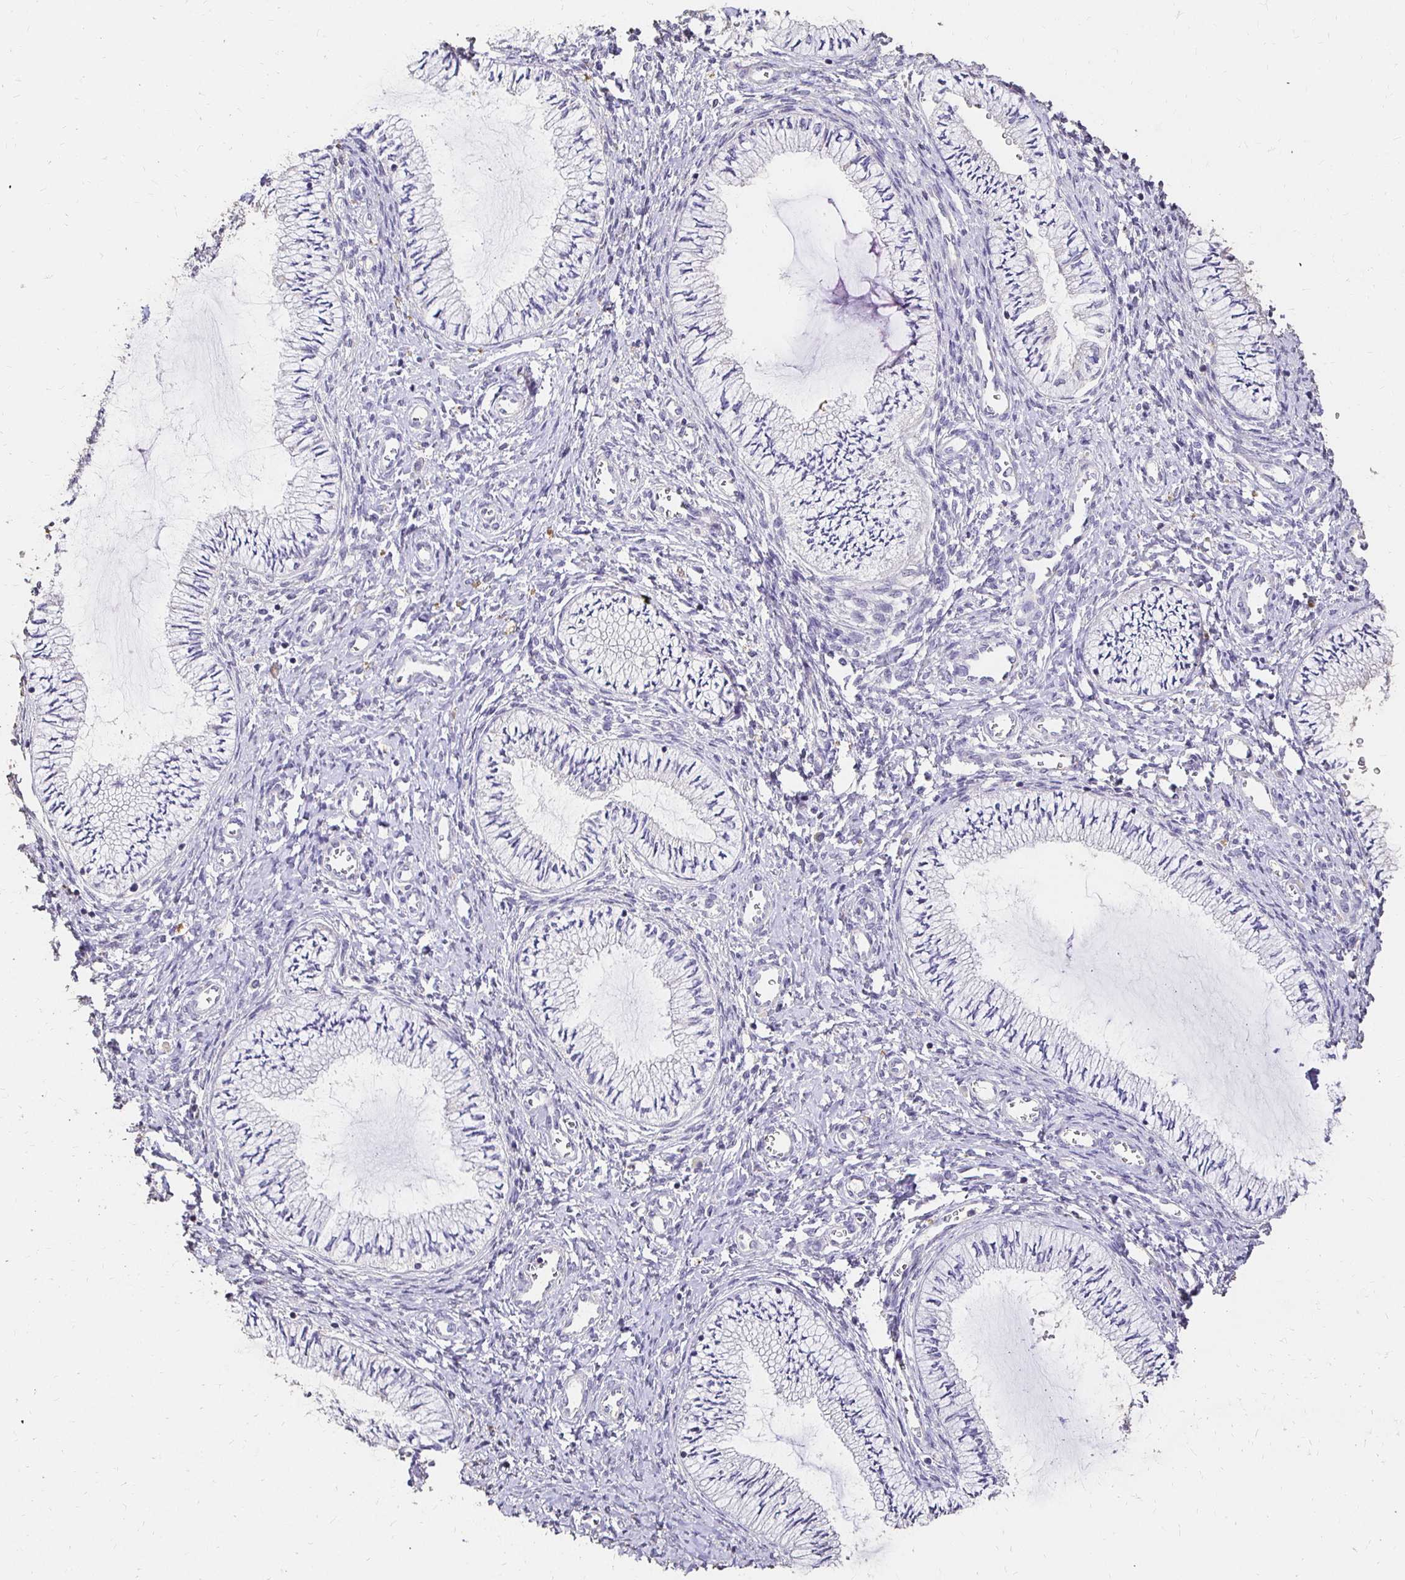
{"staining": {"intensity": "negative", "quantity": "none", "location": "none"}, "tissue": "cervix", "cell_type": "Glandular cells", "image_type": "normal", "snomed": [{"axis": "morphology", "description": "Normal tissue, NOS"}, {"axis": "topography", "description": "Cervix"}], "caption": "Immunohistochemistry (IHC) histopathology image of normal cervix: human cervix stained with DAB displays no significant protein expression in glandular cells.", "gene": "UGT1A6", "patient": {"sex": "female", "age": 24}}